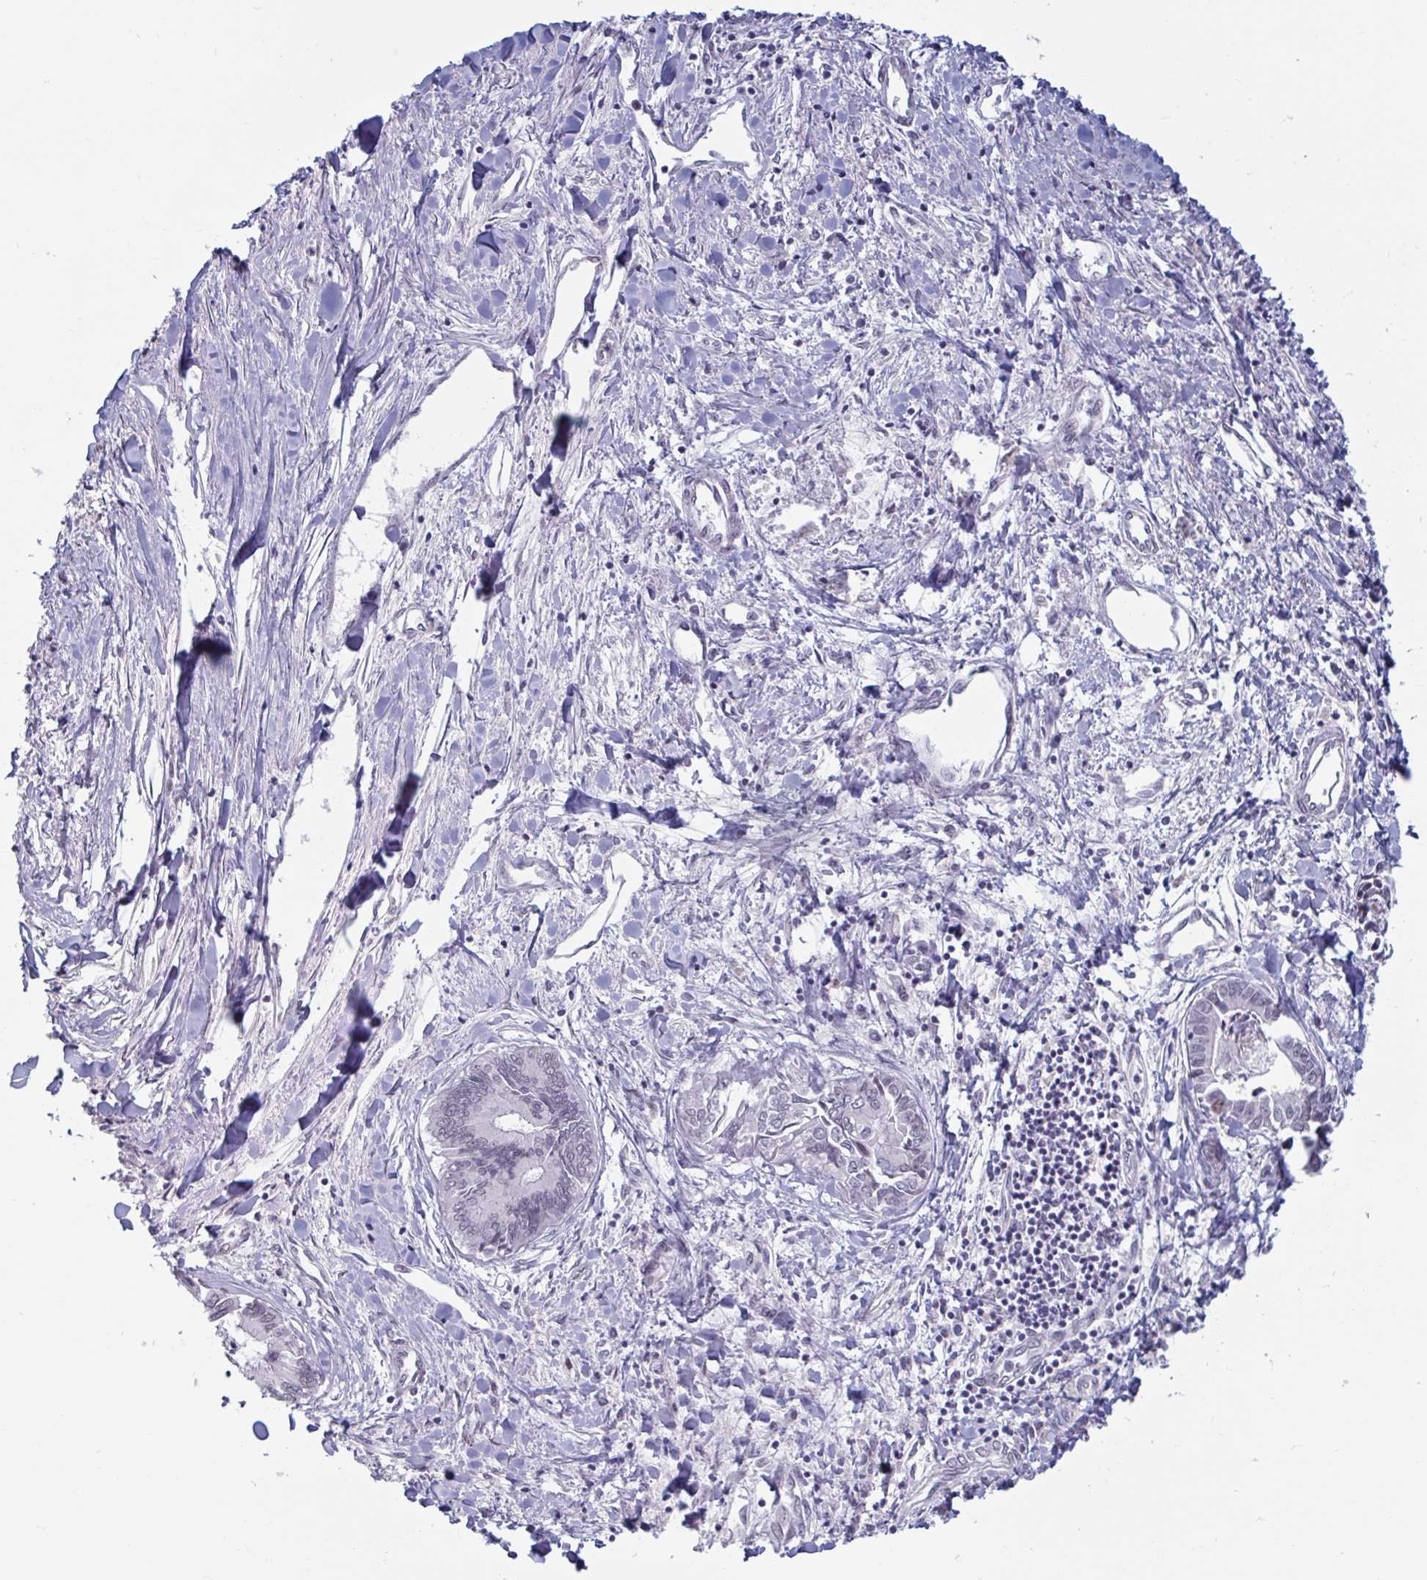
{"staining": {"intensity": "negative", "quantity": "none", "location": "none"}, "tissue": "liver cancer", "cell_type": "Tumor cells", "image_type": "cancer", "snomed": [{"axis": "morphology", "description": "Cholangiocarcinoma"}, {"axis": "topography", "description": "Liver"}], "caption": "IHC image of neoplastic tissue: human cholangiocarcinoma (liver) stained with DAB demonstrates no significant protein expression in tumor cells.", "gene": "HSD17B6", "patient": {"sex": "male", "age": 66}}